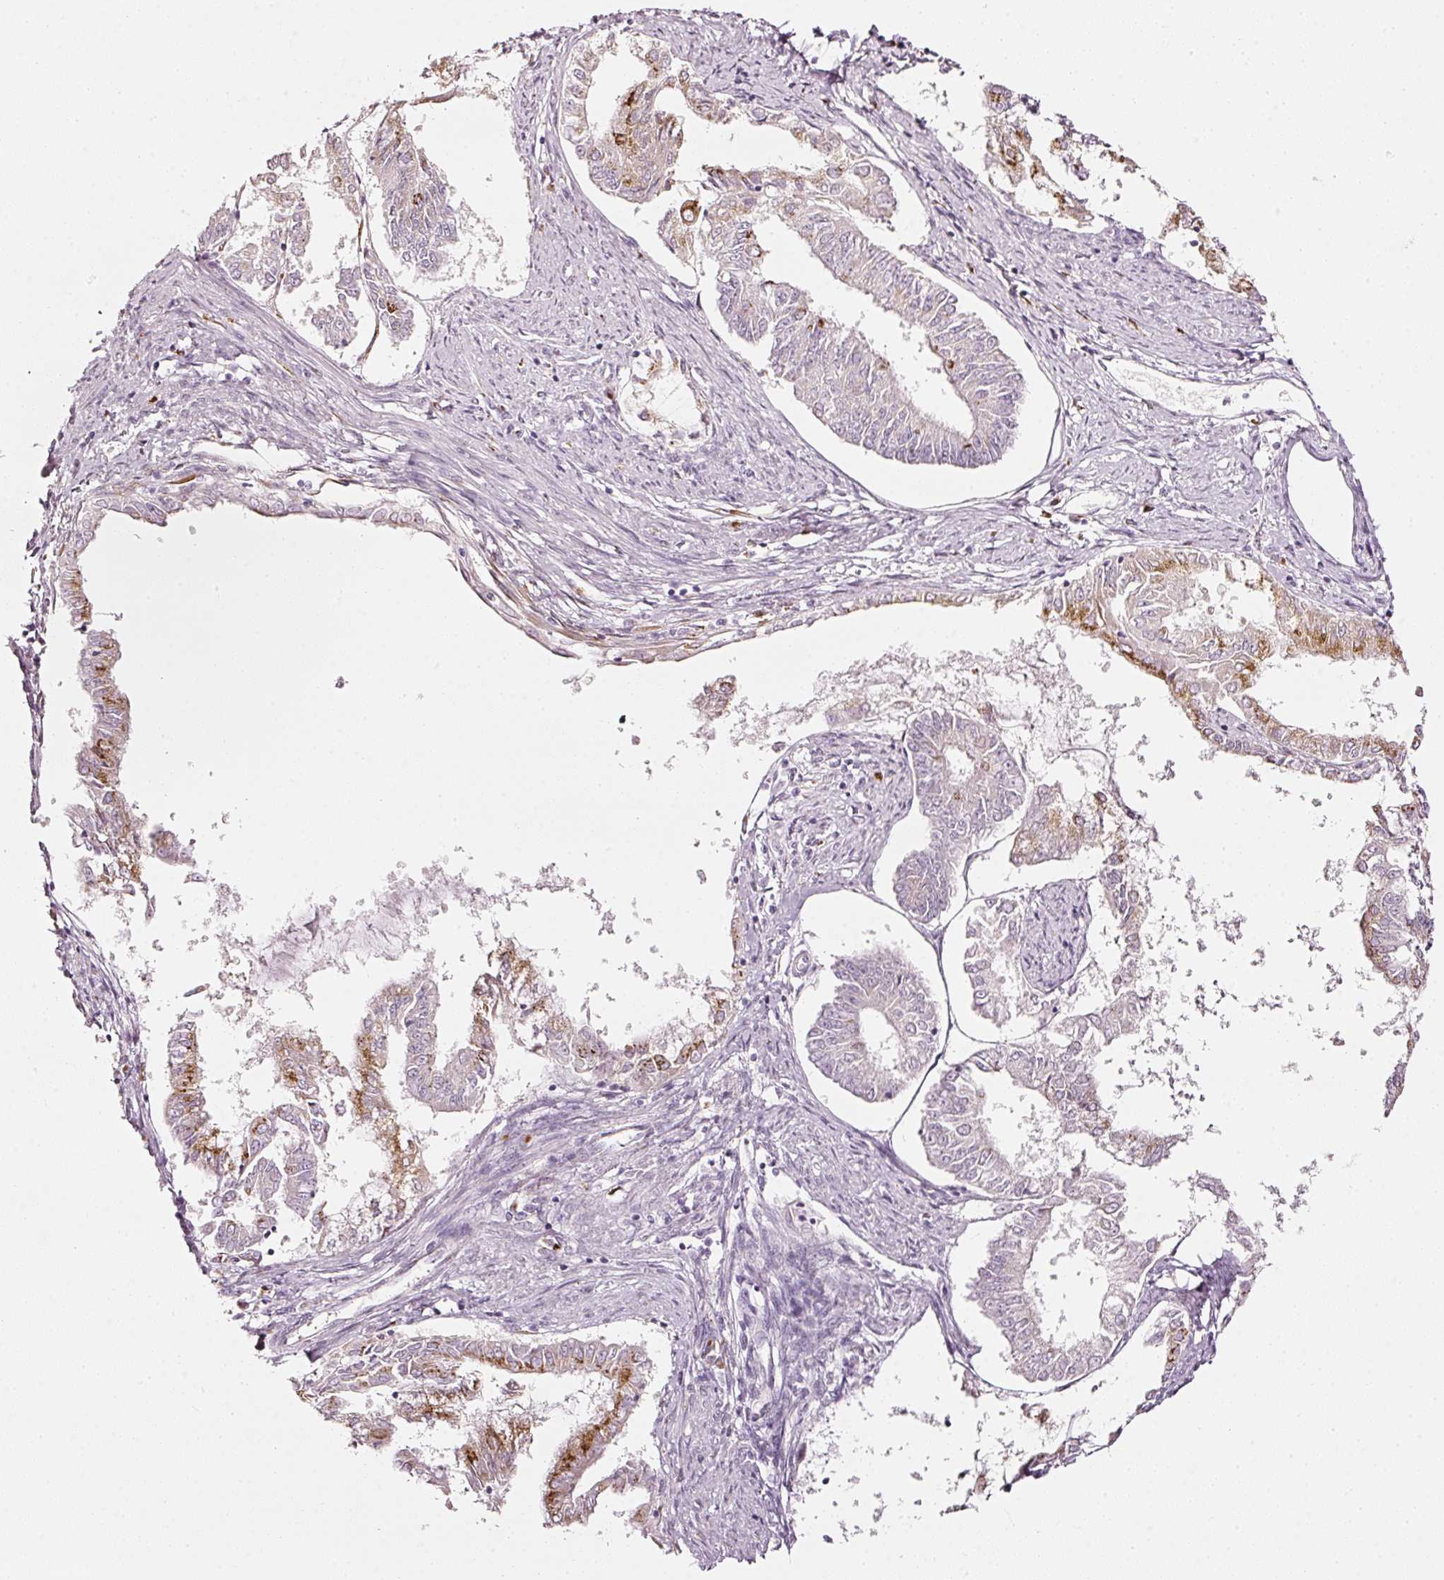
{"staining": {"intensity": "moderate", "quantity": "<25%", "location": "cytoplasmic/membranous"}, "tissue": "endometrial cancer", "cell_type": "Tumor cells", "image_type": "cancer", "snomed": [{"axis": "morphology", "description": "Adenocarcinoma, NOS"}, {"axis": "topography", "description": "Endometrium"}], "caption": "Endometrial cancer stained for a protein exhibits moderate cytoplasmic/membranous positivity in tumor cells.", "gene": "SDF4", "patient": {"sex": "female", "age": 76}}